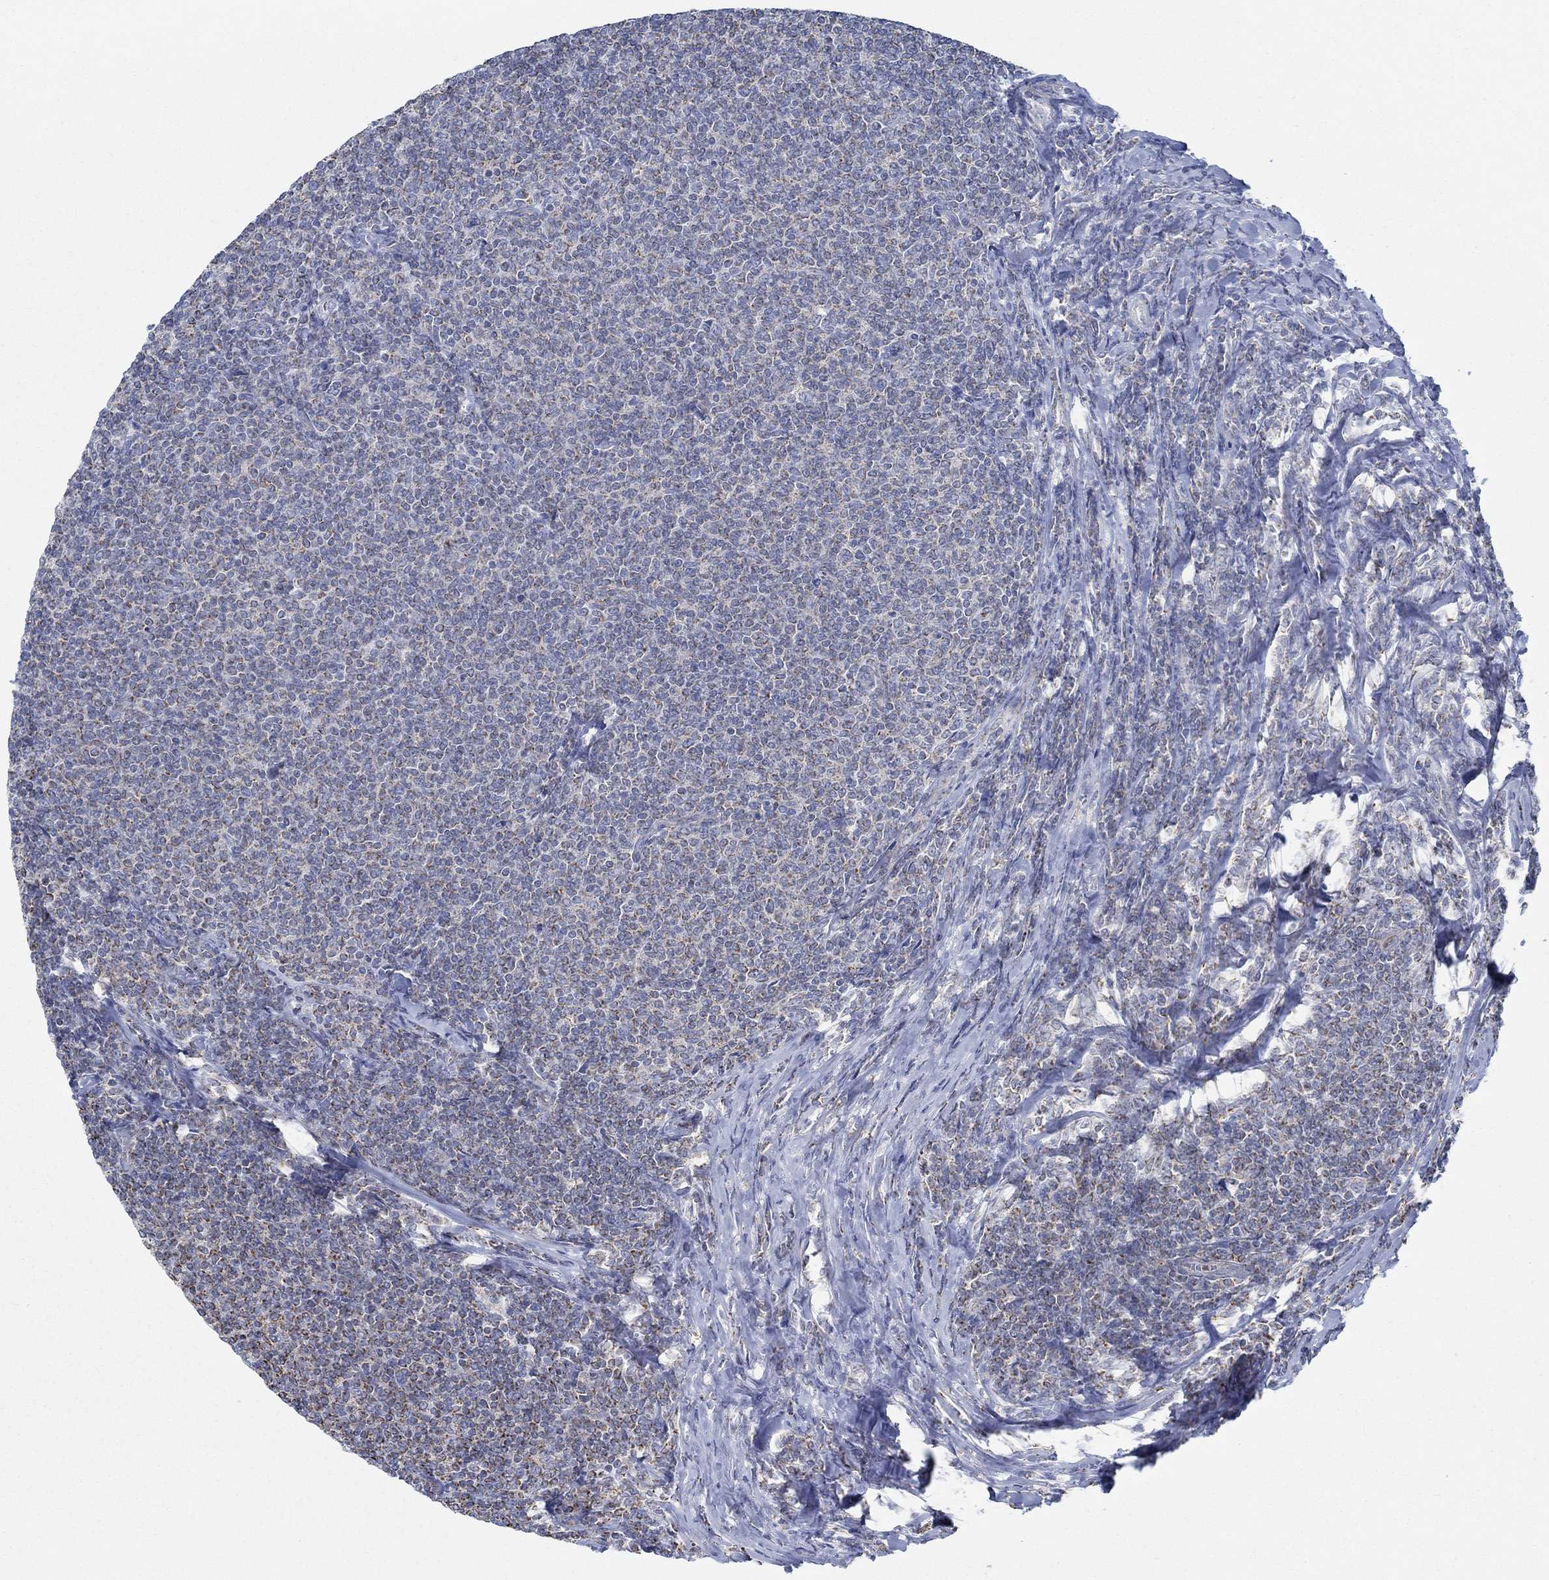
{"staining": {"intensity": "strong", "quantity": "<25%", "location": "cytoplasmic/membranous"}, "tissue": "lymphoma", "cell_type": "Tumor cells", "image_type": "cancer", "snomed": [{"axis": "morphology", "description": "Malignant lymphoma, non-Hodgkin's type, Low grade"}, {"axis": "topography", "description": "Lymph node"}], "caption": "A brown stain highlights strong cytoplasmic/membranous expression of a protein in human low-grade malignant lymphoma, non-Hodgkin's type tumor cells.", "gene": "GLOD5", "patient": {"sex": "male", "age": 52}}